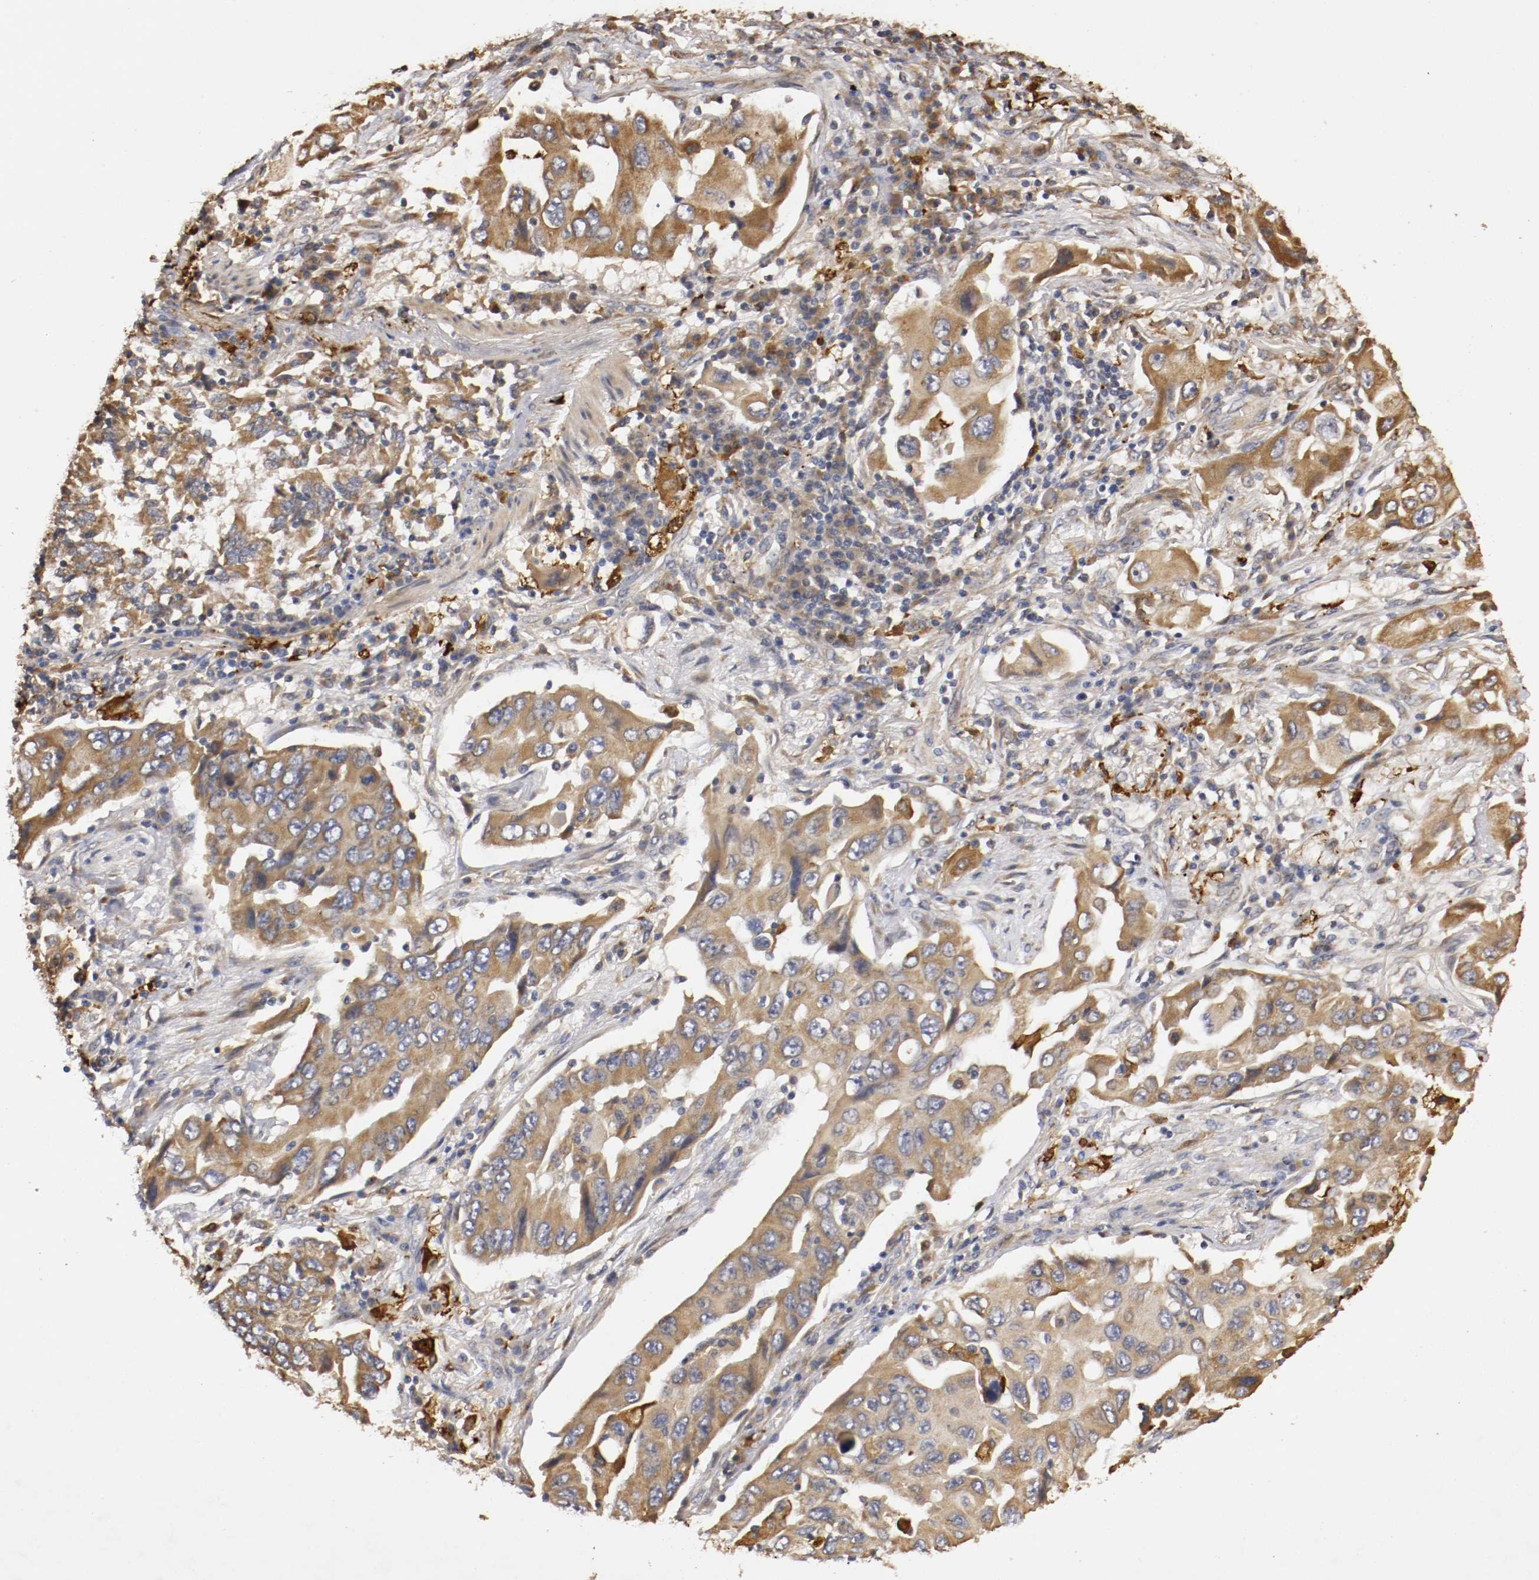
{"staining": {"intensity": "moderate", "quantity": ">75%", "location": "cytoplasmic/membranous"}, "tissue": "lung cancer", "cell_type": "Tumor cells", "image_type": "cancer", "snomed": [{"axis": "morphology", "description": "Adenocarcinoma, NOS"}, {"axis": "topography", "description": "Lung"}], "caption": "Lung cancer (adenocarcinoma) was stained to show a protein in brown. There is medium levels of moderate cytoplasmic/membranous expression in about >75% of tumor cells. (Stains: DAB in brown, nuclei in blue, Microscopy: brightfield microscopy at high magnification).", "gene": "VEZT", "patient": {"sex": "female", "age": 65}}